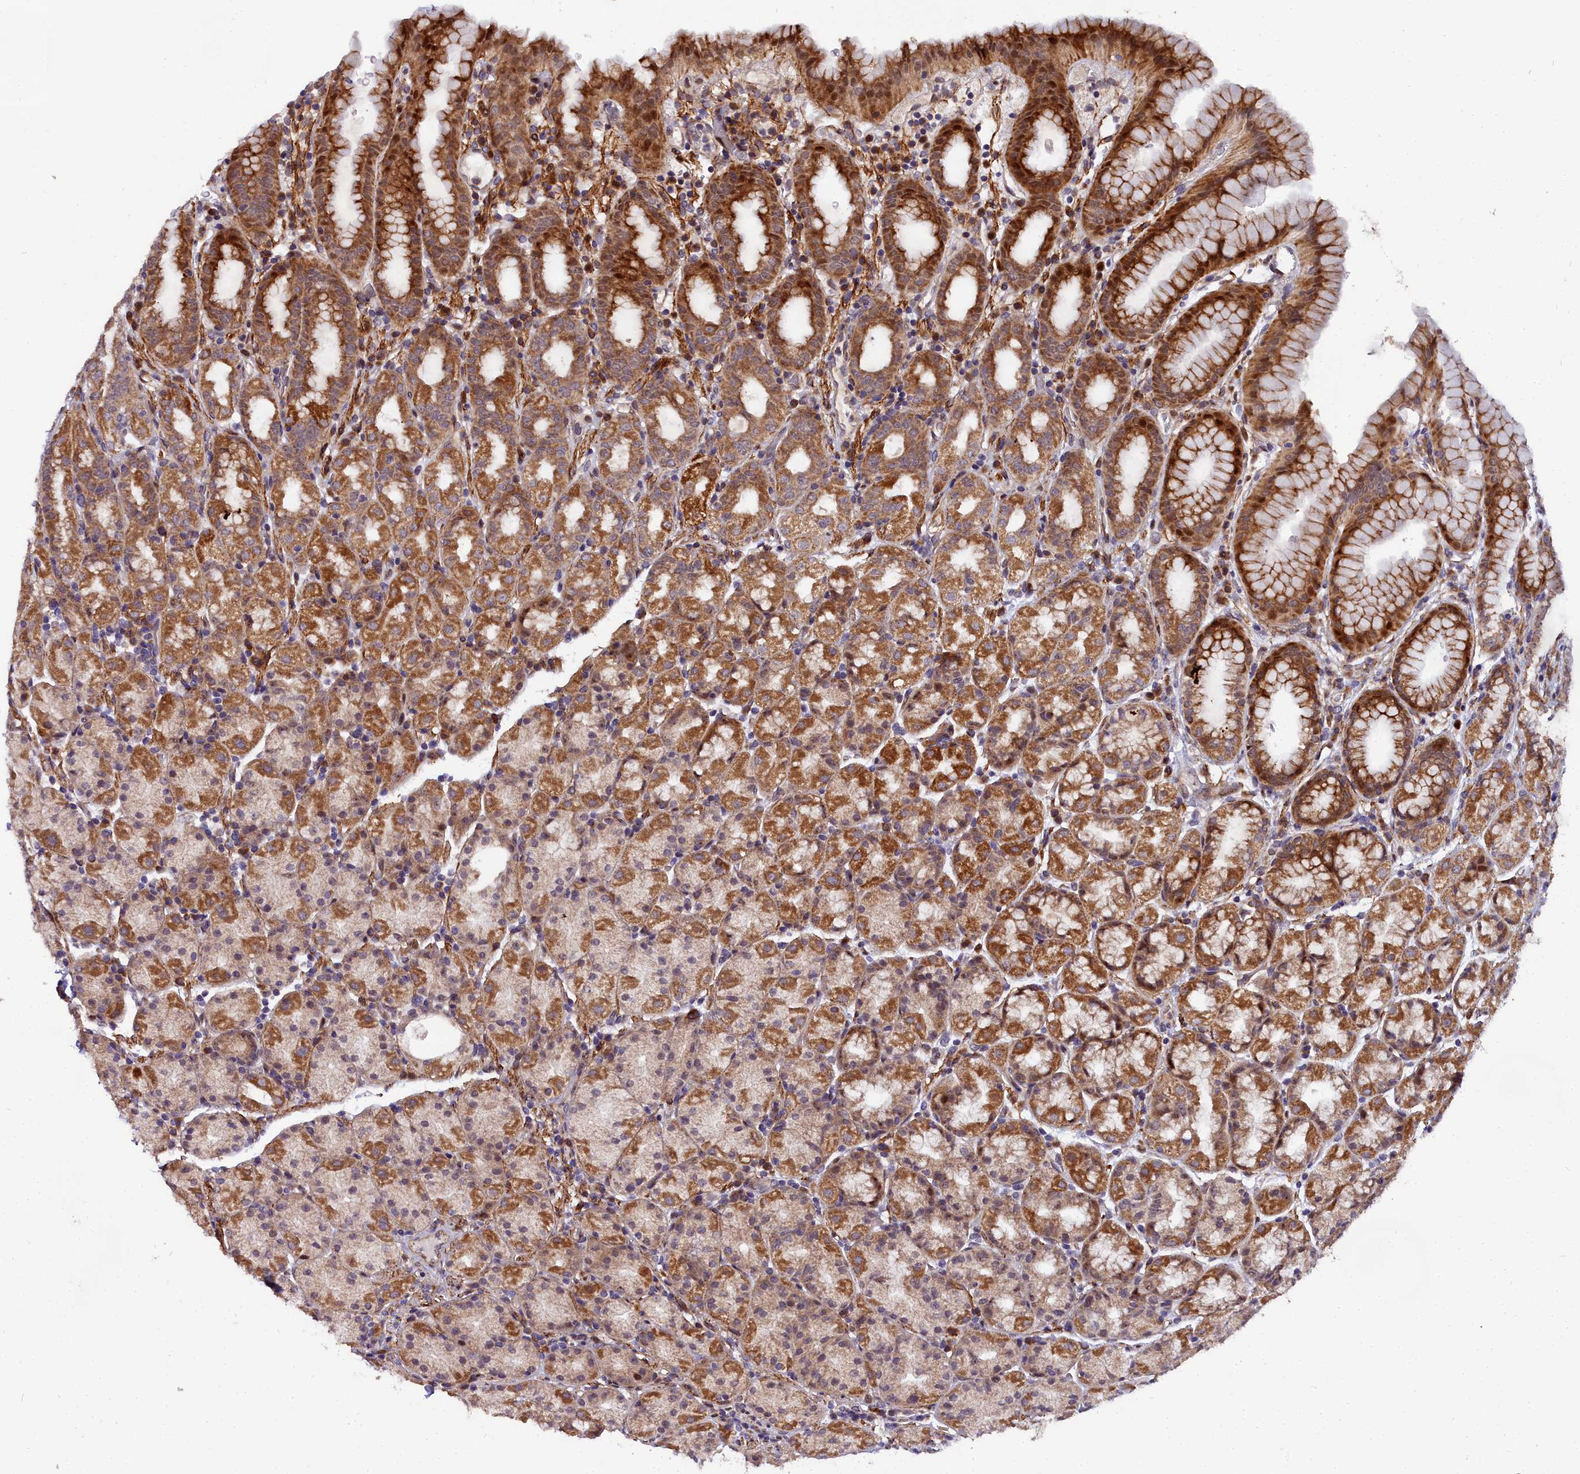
{"staining": {"intensity": "strong", "quantity": ">75%", "location": "cytoplasmic/membranous,nuclear"}, "tissue": "stomach", "cell_type": "Glandular cells", "image_type": "normal", "snomed": [{"axis": "morphology", "description": "Normal tissue, NOS"}, {"axis": "topography", "description": "Stomach, upper"}, {"axis": "topography", "description": "Stomach, lower"}, {"axis": "topography", "description": "Small intestine"}], "caption": "A micrograph of human stomach stained for a protein displays strong cytoplasmic/membranous,nuclear brown staining in glandular cells. Using DAB (brown) and hematoxylin (blue) stains, captured at high magnification using brightfield microscopy.", "gene": "MRPS11", "patient": {"sex": "male", "age": 68}}